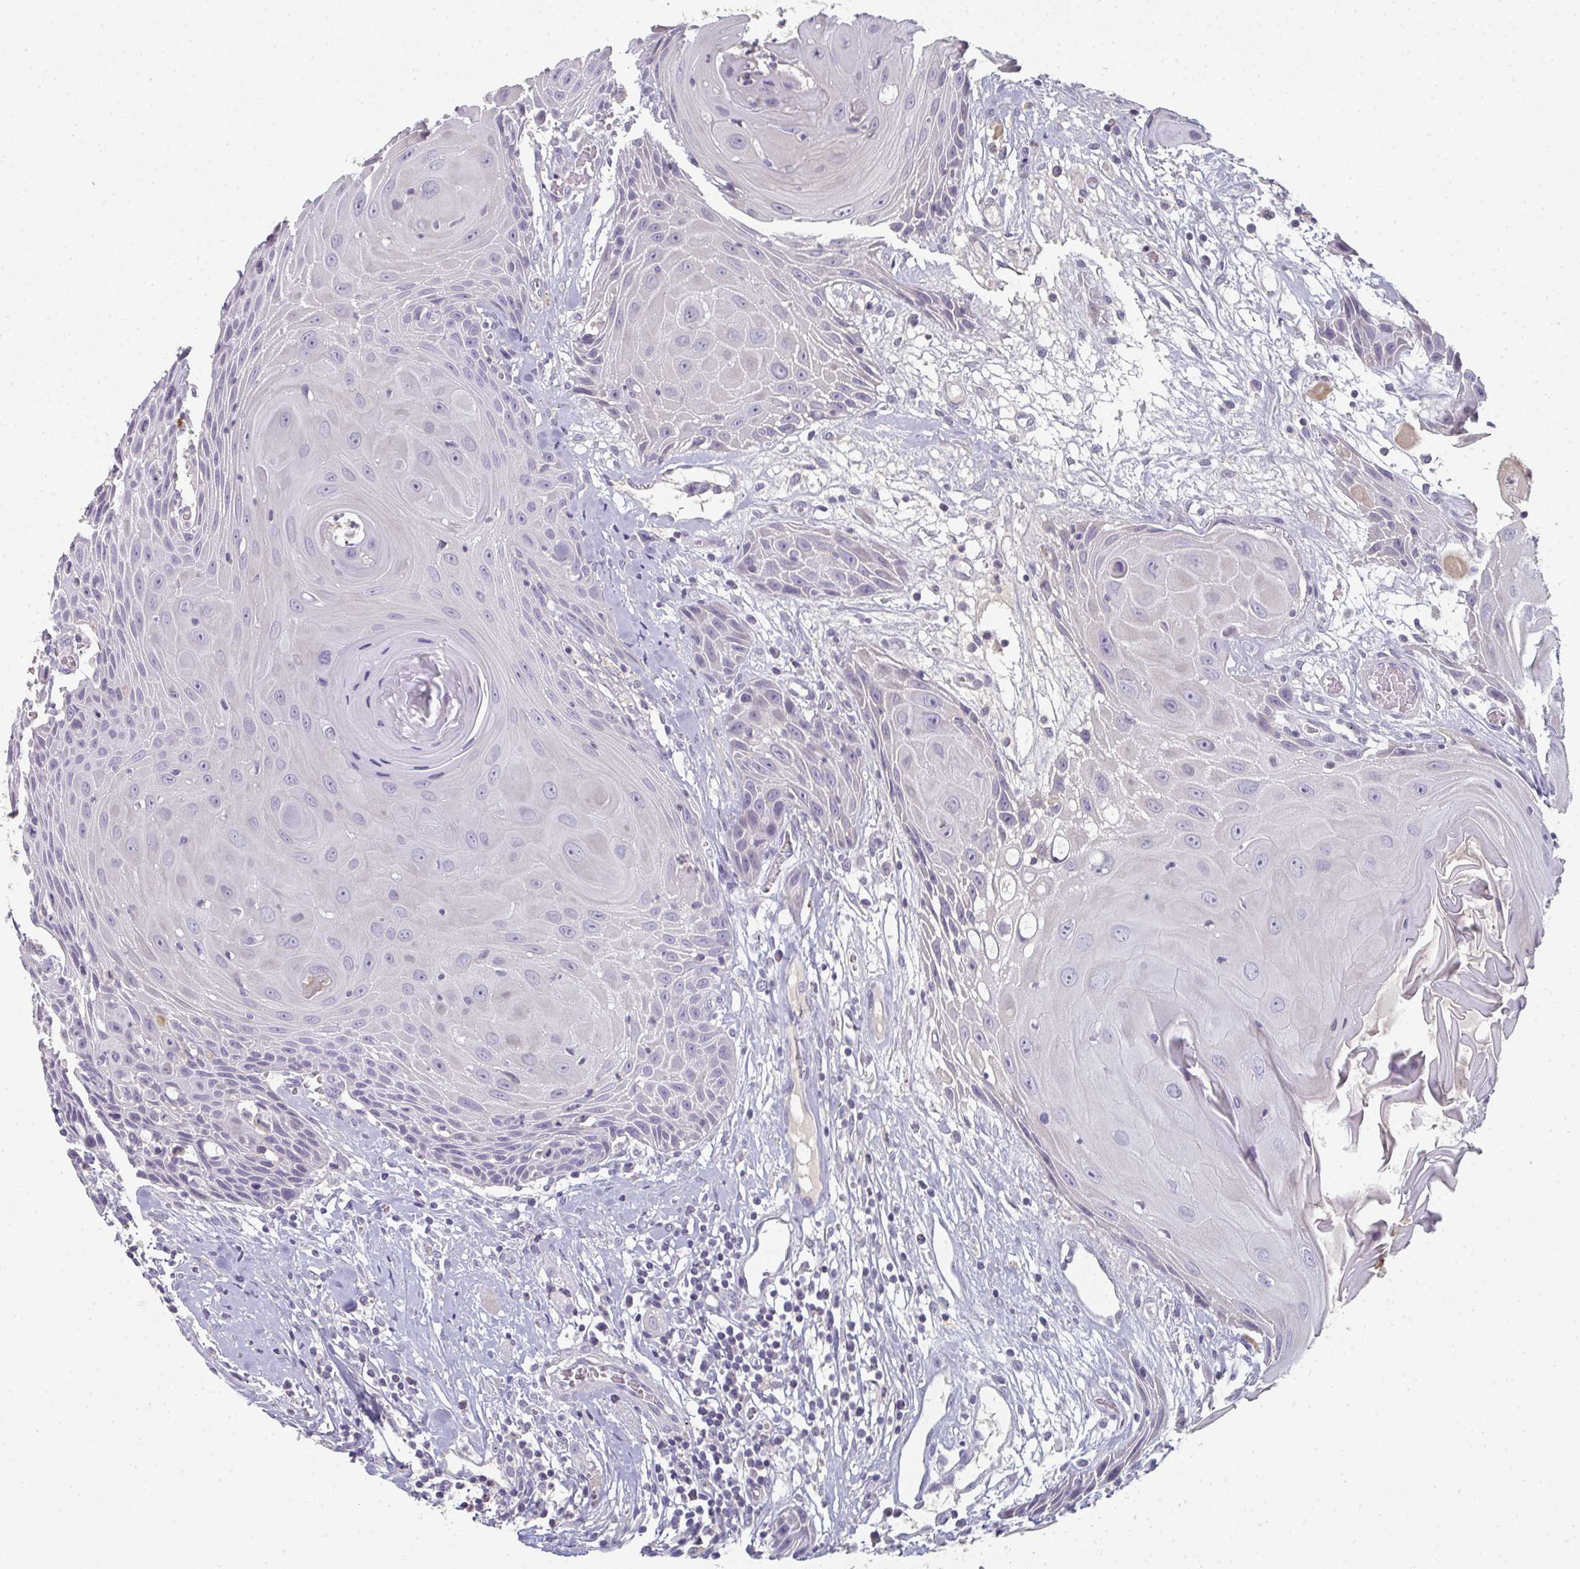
{"staining": {"intensity": "negative", "quantity": "none", "location": "none"}, "tissue": "head and neck cancer", "cell_type": "Tumor cells", "image_type": "cancer", "snomed": [{"axis": "morphology", "description": "Squamous cell carcinoma, NOS"}, {"axis": "topography", "description": "Oral tissue"}, {"axis": "topography", "description": "Head-Neck"}], "caption": "There is no significant staining in tumor cells of head and neck cancer. (Brightfield microscopy of DAB (3,3'-diaminobenzidine) IHC at high magnification).", "gene": "A1CF", "patient": {"sex": "male", "age": 49}}